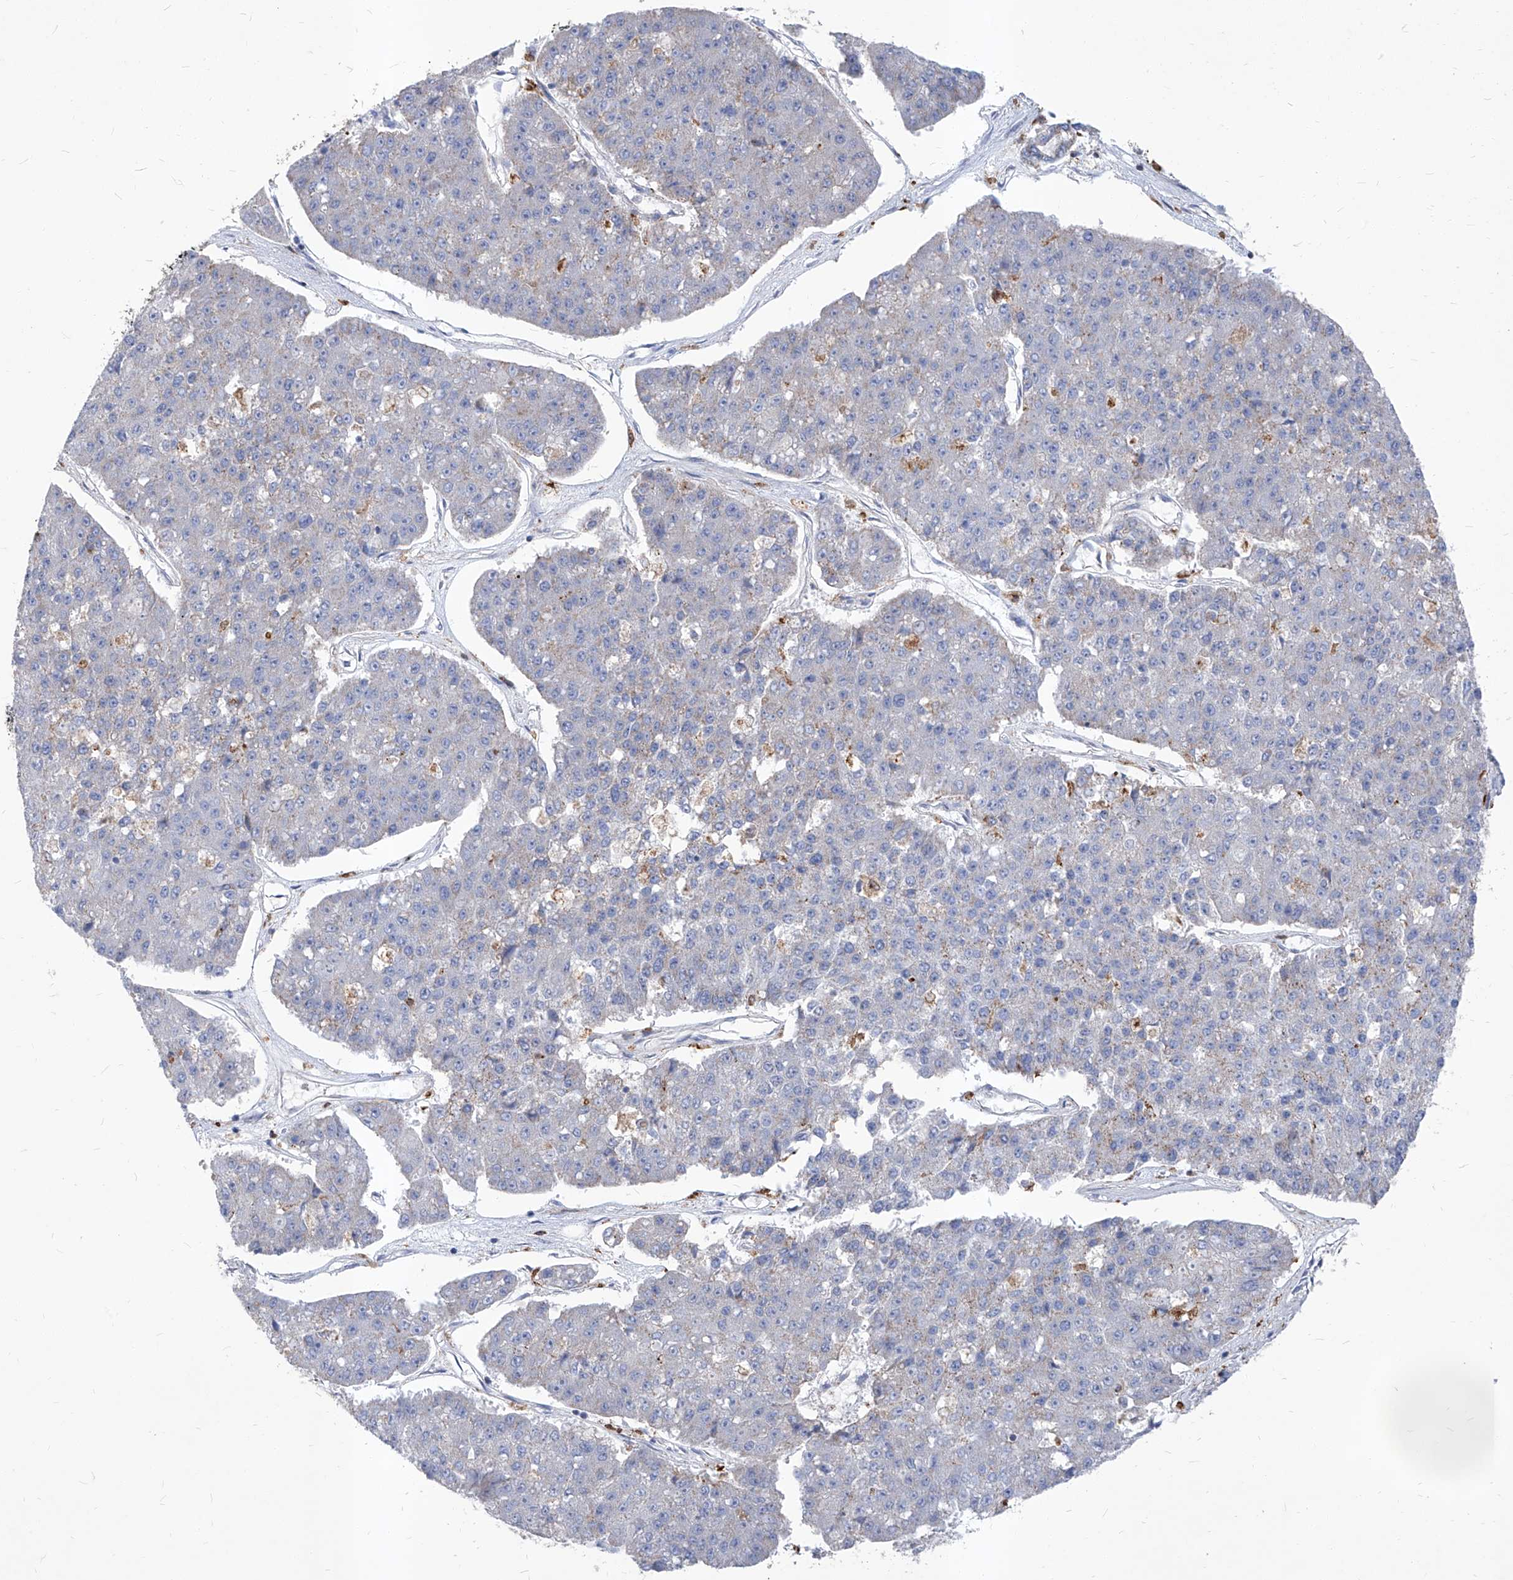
{"staining": {"intensity": "negative", "quantity": "none", "location": "none"}, "tissue": "pancreatic cancer", "cell_type": "Tumor cells", "image_type": "cancer", "snomed": [{"axis": "morphology", "description": "Adenocarcinoma, NOS"}, {"axis": "topography", "description": "Pancreas"}], "caption": "Immunohistochemical staining of human pancreatic cancer shows no significant expression in tumor cells. Nuclei are stained in blue.", "gene": "UBOX5", "patient": {"sex": "male", "age": 50}}